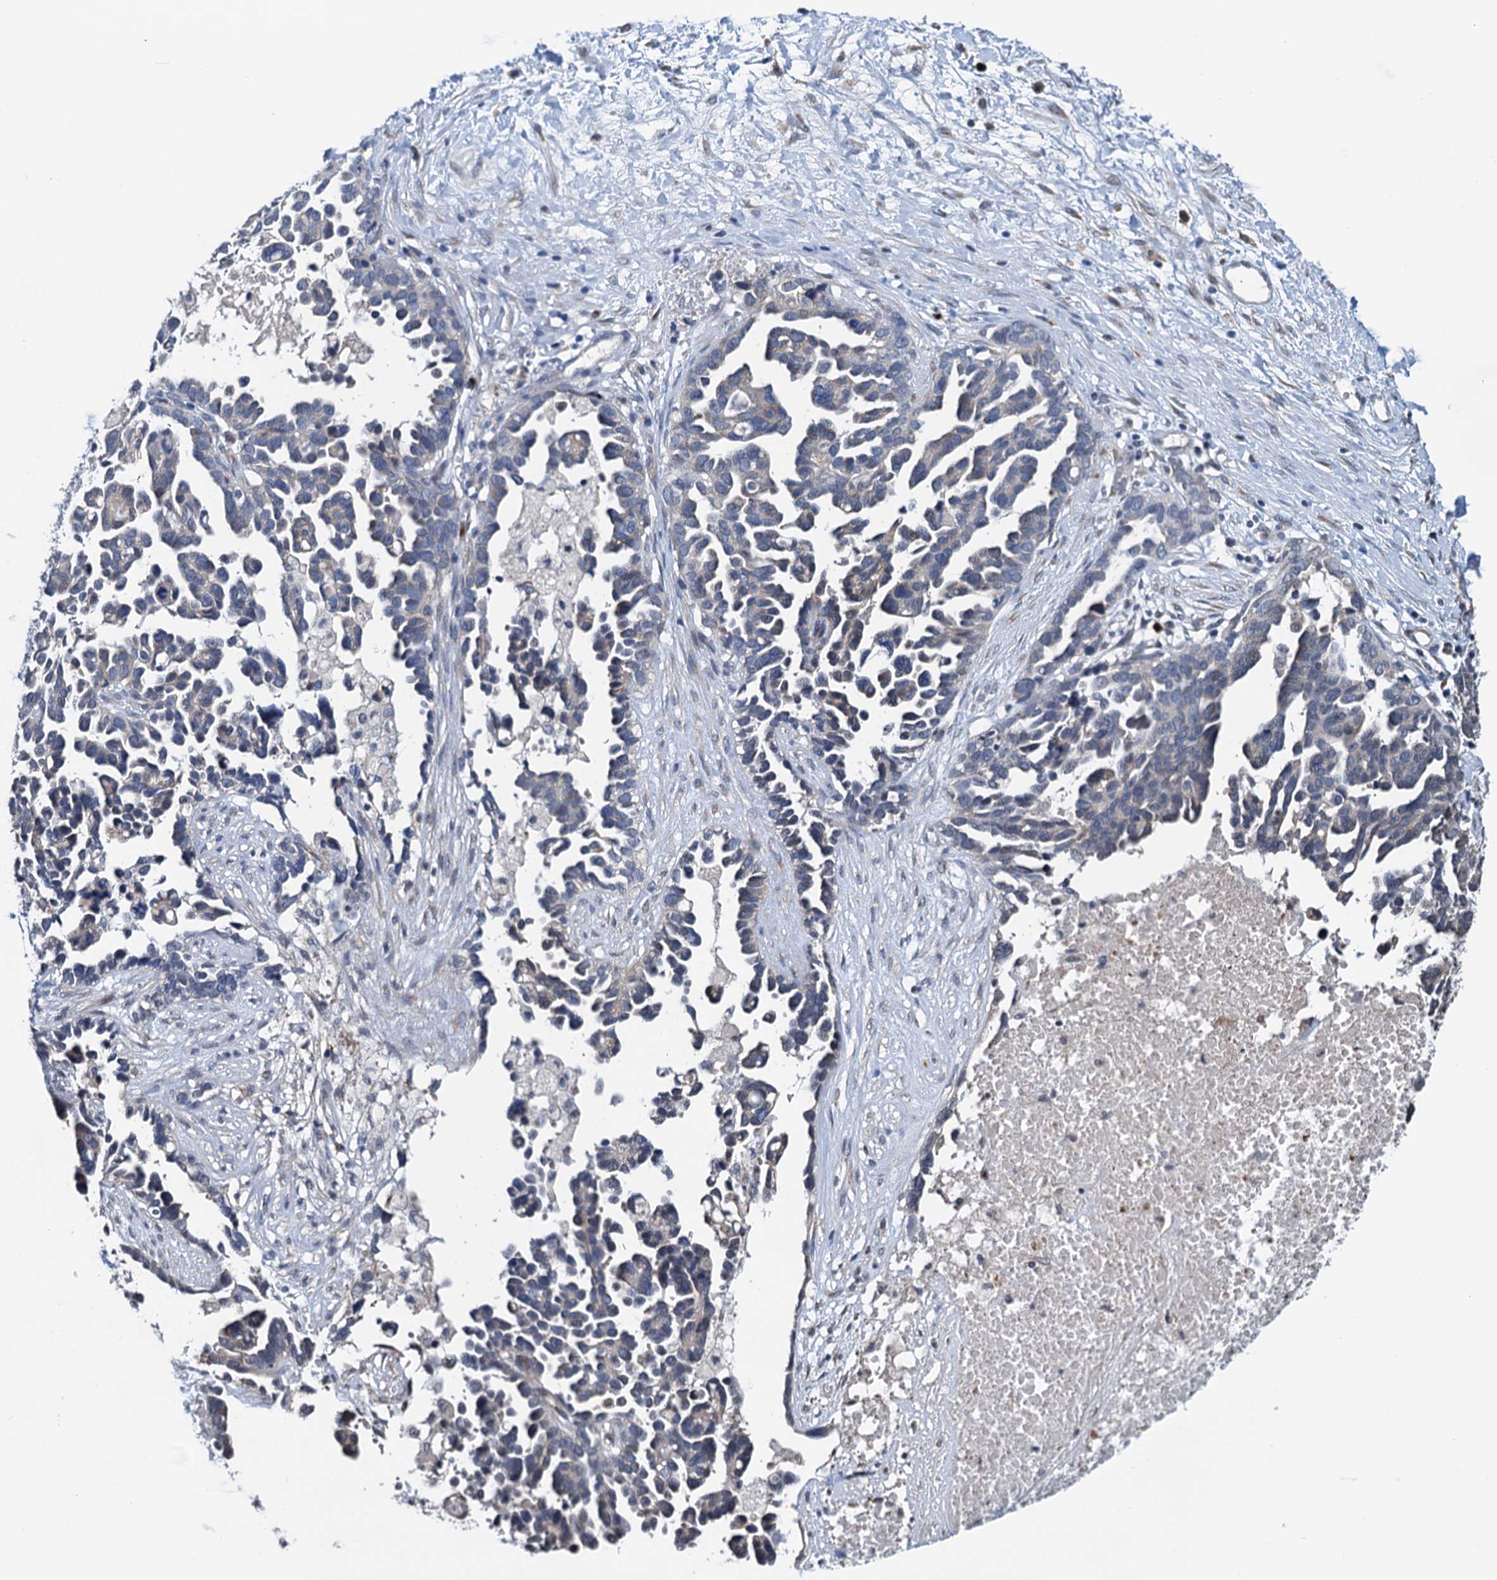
{"staining": {"intensity": "negative", "quantity": "none", "location": "none"}, "tissue": "ovarian cancer", "cell_type": "Tumor cells", "image_type": "cancer", "snomed": [{"axis": "morphology", "description": "Cystadenocarcinoma, serous, NOS"}, {"axis": "topography", "description": "Ovary"}], "caption": "Immunohistochemistry (IHC) histopathology image of neoplastic tissue: human ovarian cancer (serous cystadenocarcinoma) stained with DAB (3,3'-diaminobenzidine) exhibits no significant protein positivity in tumor cells. Brightfield microscopy of immunohistochemistry (IHC) stained with DAB (3,3'-diaminobenzidine) (brown) and hematoxylin (blue), captured at high magnification.", "gene": "SHLD1", "patient": {"sex": "female", "age": 54}}